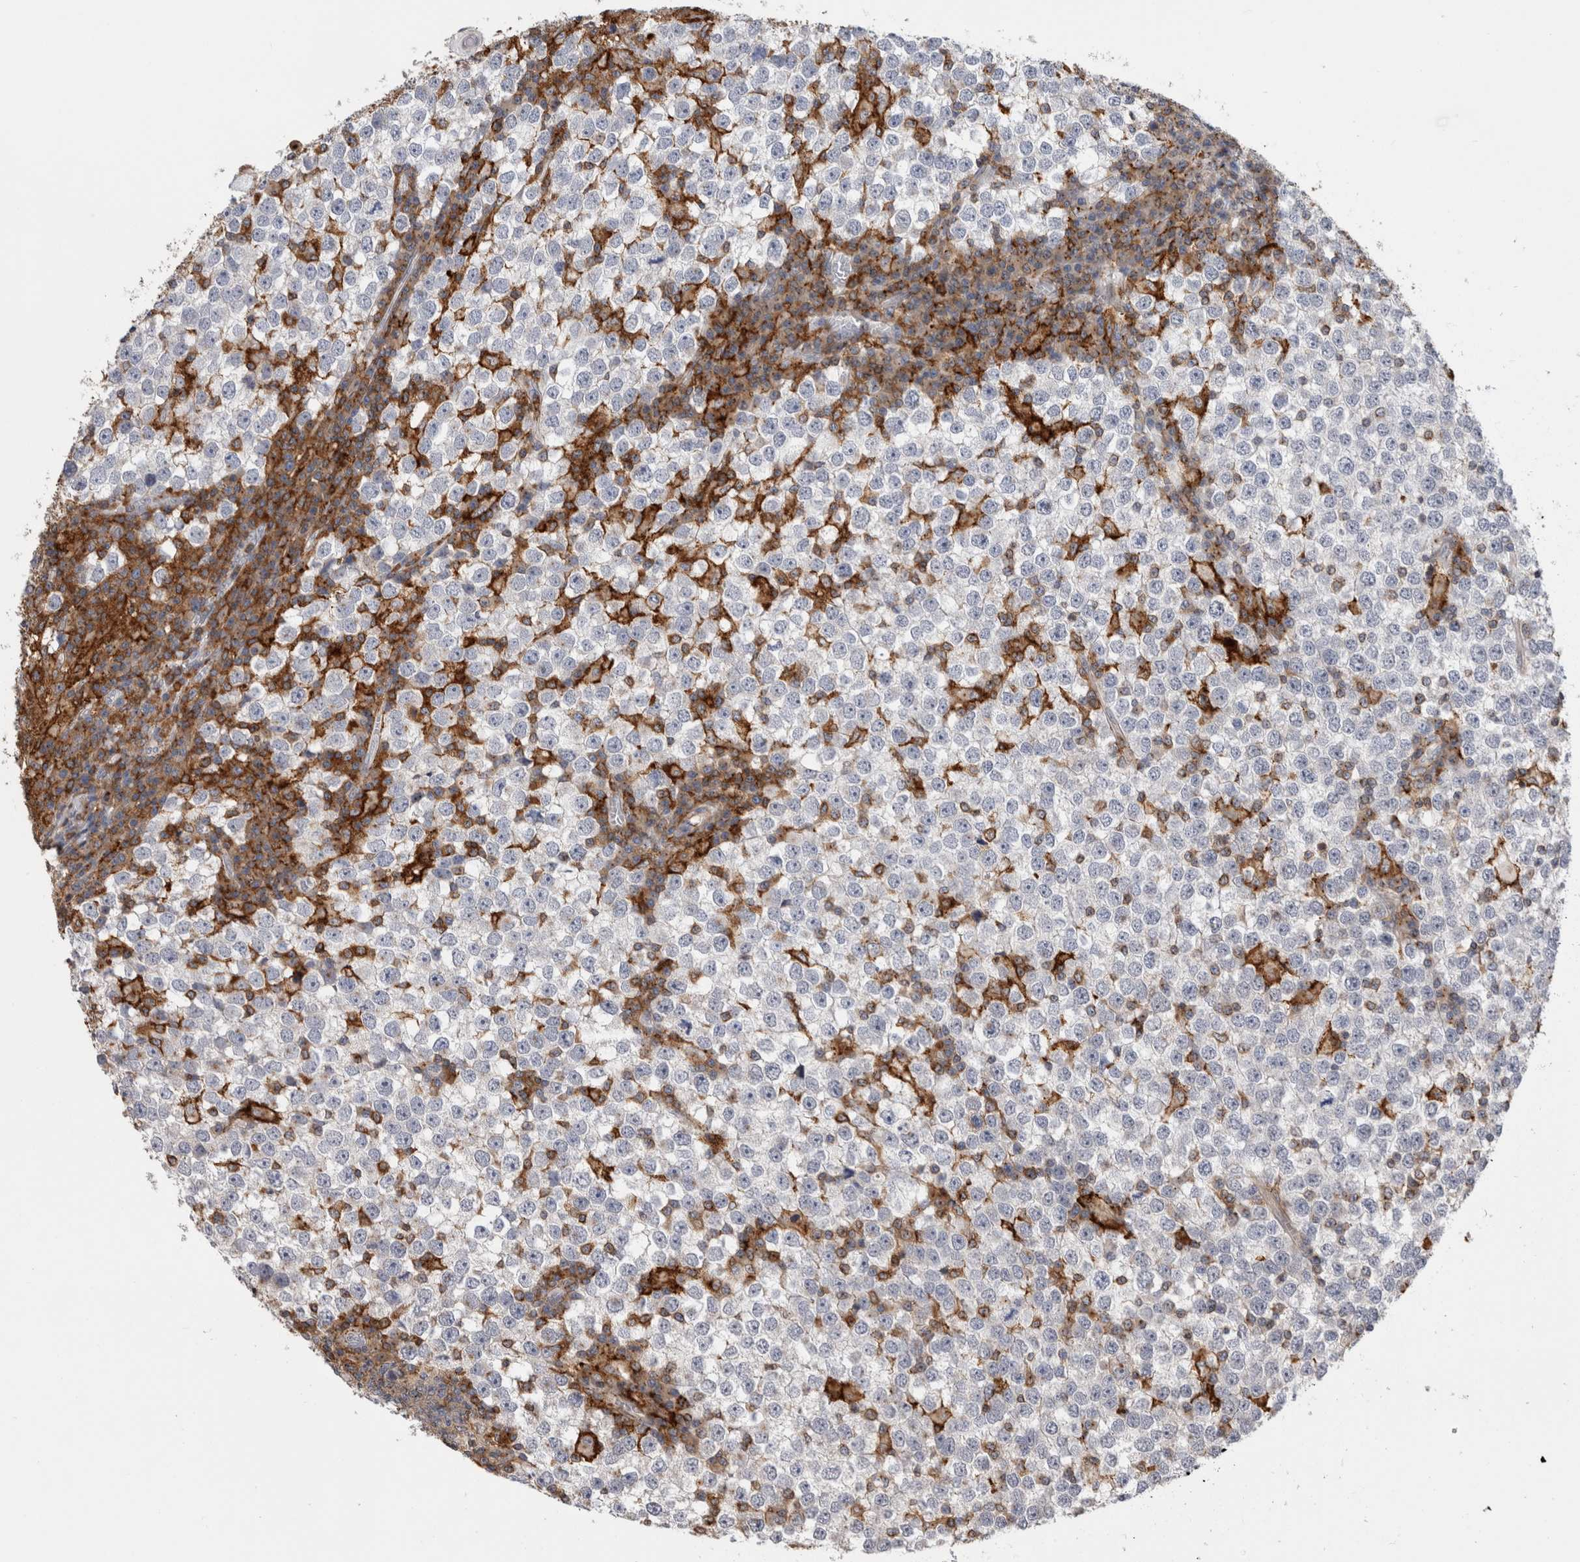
{"staining": {"intensity": "negative", "quantity": "none", "location": "none"}, "tissue": "testis cancer", "cell_type": "Tumor cells", "image_type": "cancer", "snomed": [{"axis": "morphology", "description": "Seminoma, NOS"}, {"axis": "topography", "description": "Testis"}], "caption": "The image shows no significant positivity in tumor cells of testis cancer.", "gene": "CCDC88B", "patient": {"sex": "male", "age": 65}}